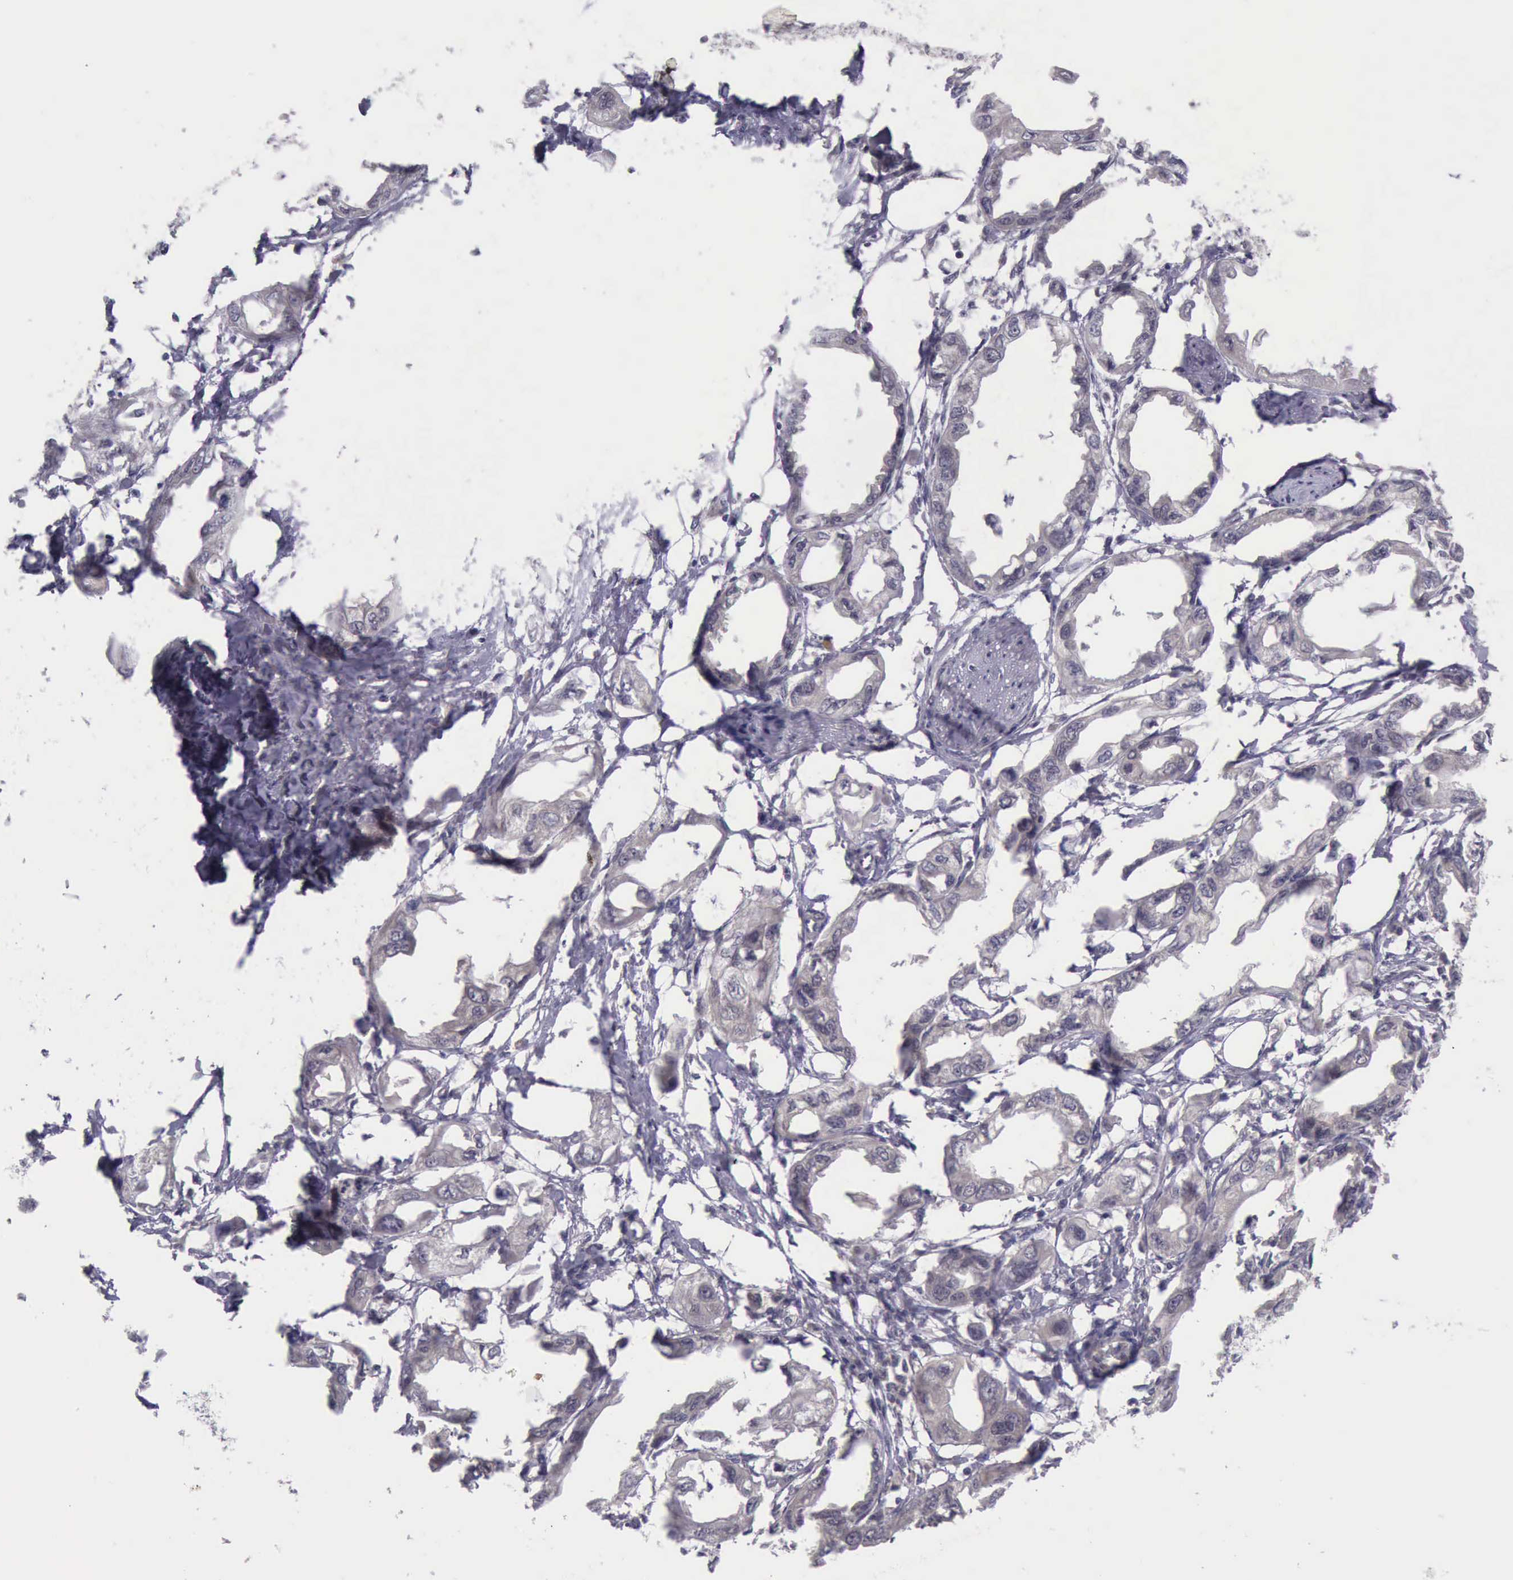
{"staining": {"intensity": "weak", "quantity": "25%-75%", "location": "cytoplasmic/membranous"}, "tissue": "endometrial cancer", "cell_type": "Tumor cells", "image_type": "cancer", "snomed": [{"axis": "morphology", "description": "Adenocarcinoma, NOS"}, {"axis": "topography", "description": "Endometrium"}], "caption": "This is an image of IHC staining of endometrial cancer (adenocarcinoma), which shows weak staining in the cytoplasmic/membranous of tumor cells.", "gene": "ARNT2", "patient": {"sex": "female", "age": 67}}